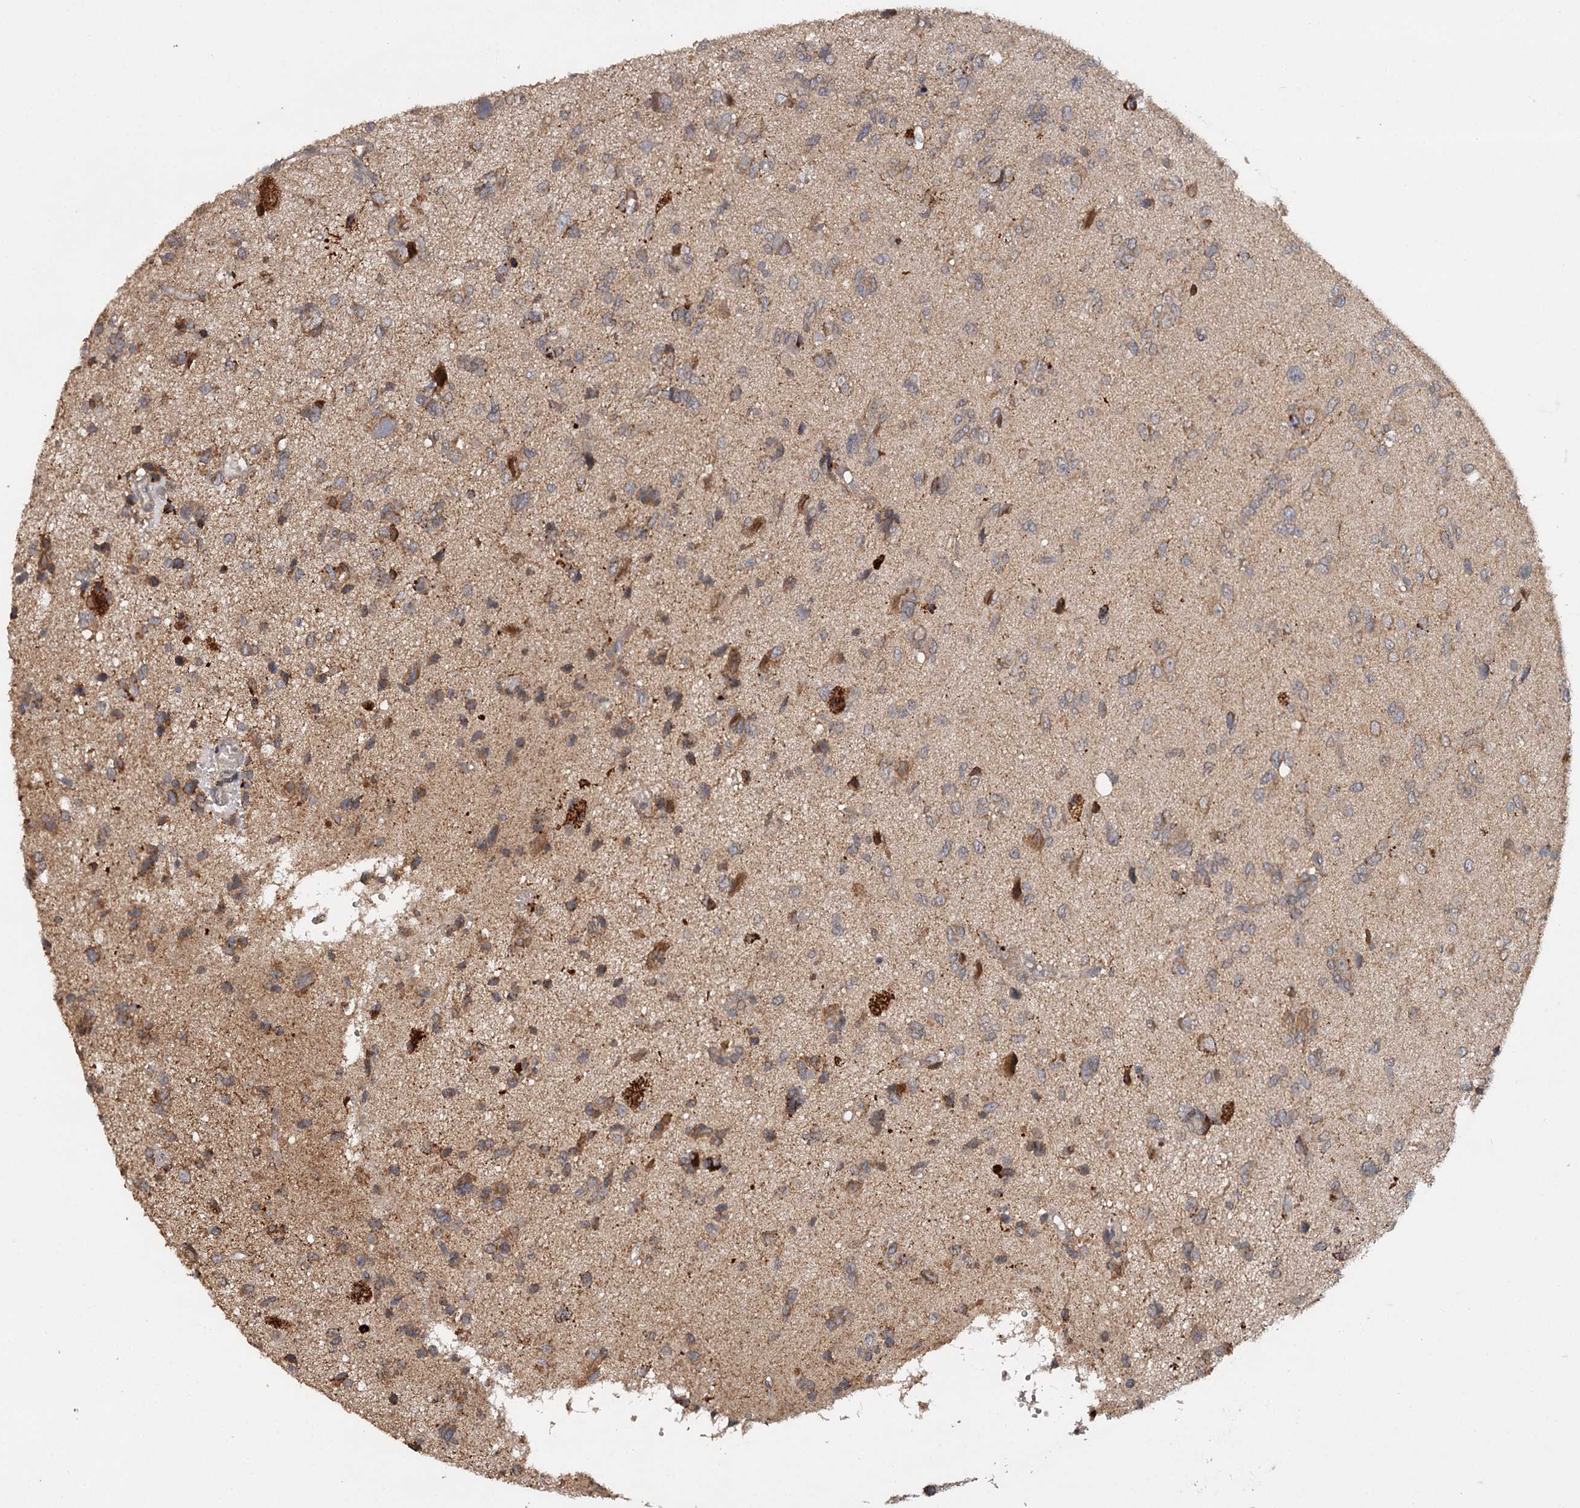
{"staining": {"intensity": "moderate", "quantity": "25%-75%", "location": "cytoplasmic/membranous"}, "tissue": "glioma", "cell_type": "Tumor cells", "image_type": "cancer", "snomed": [{"axis": "morphology", "description": "Glioma, malignant, High grade"}, {"axis": "topography", "description": "Brain"}], "caption": "A brown stain labels moderate cytoplasmic/membranous staining of a protein in human malignant glioma (high-grade) tumor cells.", "gene": "FAXC", "patient": {"sex": "female", "age": 59}}